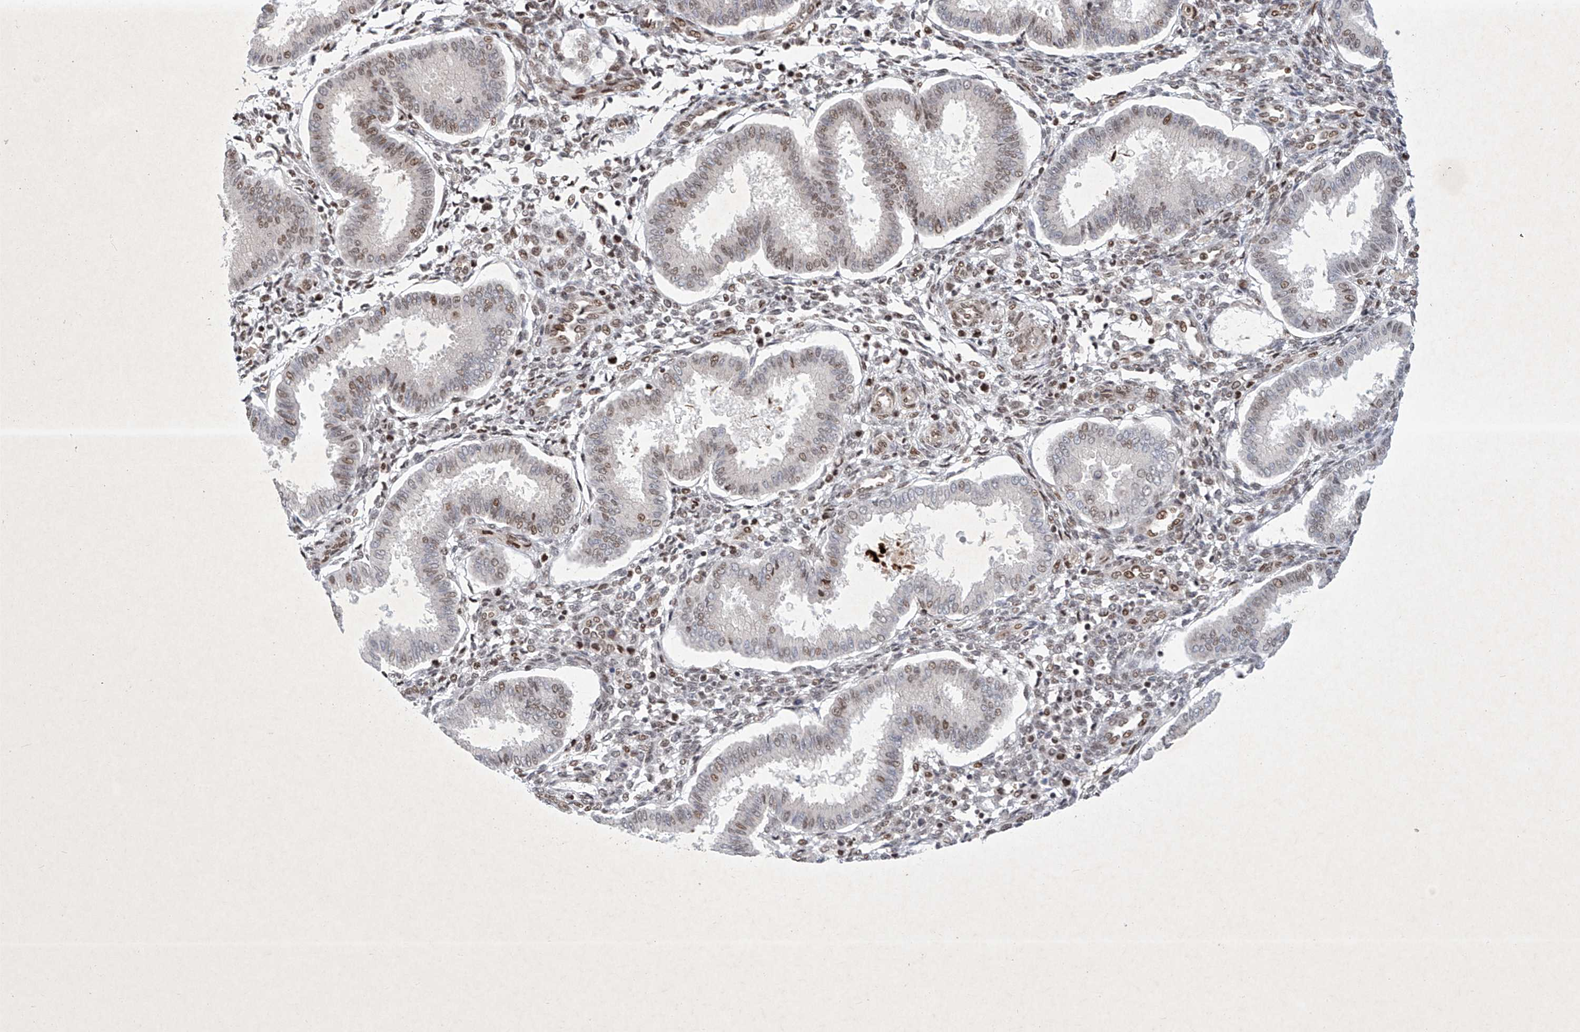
{"staining": {"intensity": "moderate", "quantity": "25%-75%", "location": "nuclear"}, "tissue": "endometrium", "cell_type": "Cells in endometrial stroma", "image_type": "normal", "snomed": [{"axis": "morphology", "description": "Normal tissue, NOS"}, {"axis": "topography", "description": "Endometrium"}], "caption": "Immunohistochemistry (DAB) staining of normal endometrium exhibits moderate nuclear protein positivity in about 25%-75% of cells in endometrial stroma. Nuclei are stained in blue.", "gene": "ZNF470", "patient": {"sex": "female", "age": 24}}